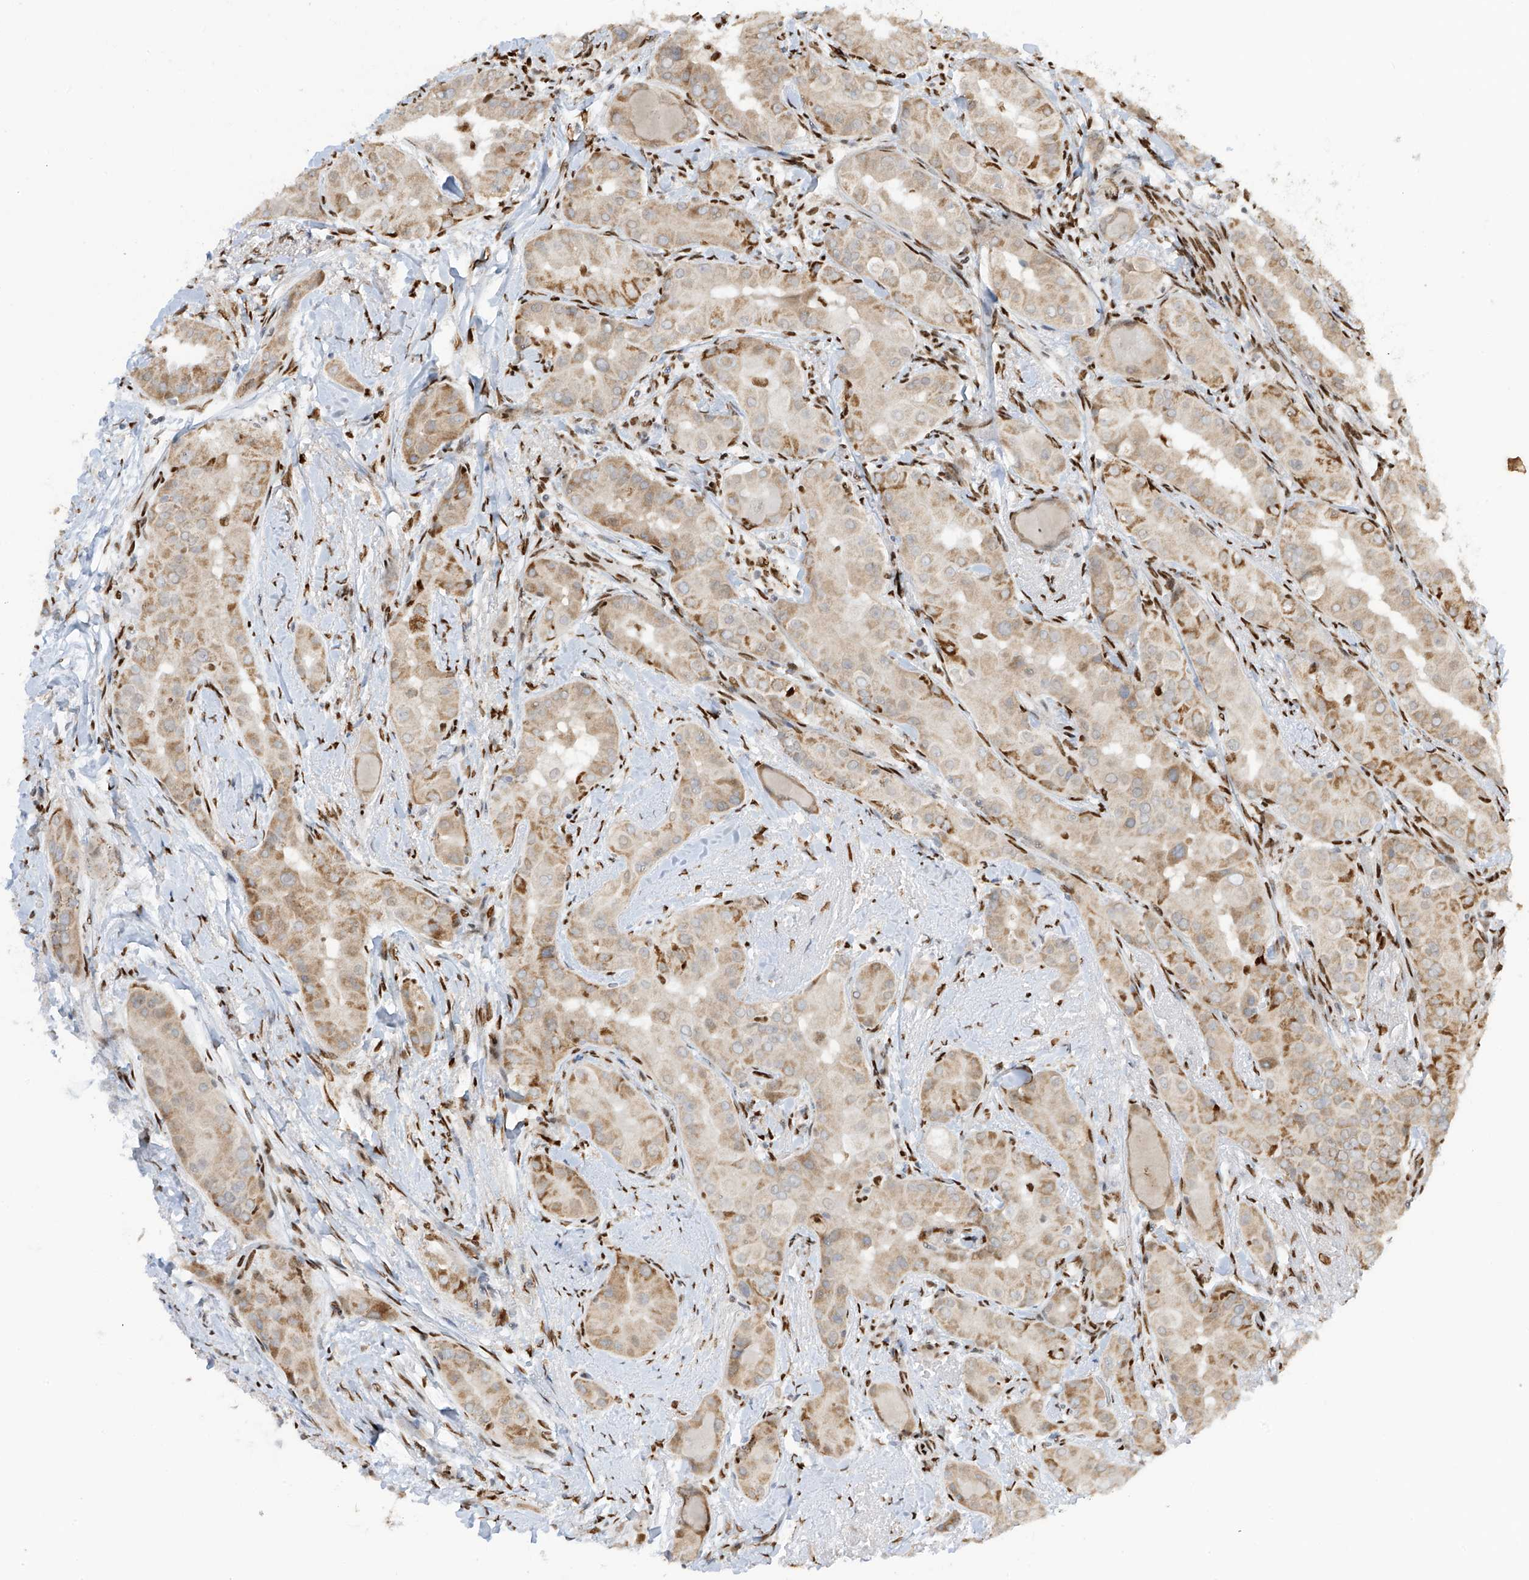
{"staining": {"intensity": "weak", "quantity": ">75%", "location": "cytoplasmic/membranous"}, "tissue": "thyroid cancer", "cell_type": "Tumor cells", "image_type": "cancer", "snomed": [{"axis": "morphology", "description": "Papillary adenocarcinoma, NOS"}, {"axis": "topography", "description": "Thyroid gland"}], "caption": "A high-resolution photomicrograph shows IHC staining of thyroid papillary adenocarcinoma, which shows weak cytoplasmic/membranous expression in approximately >75% of tumor cells. Using DAB (brown) and hematoxylin (blue) stains, captured at high magnification using brightfield microscopy.", "gene": "PM20D2", "patient": {"sex": "male", "age": 33}}